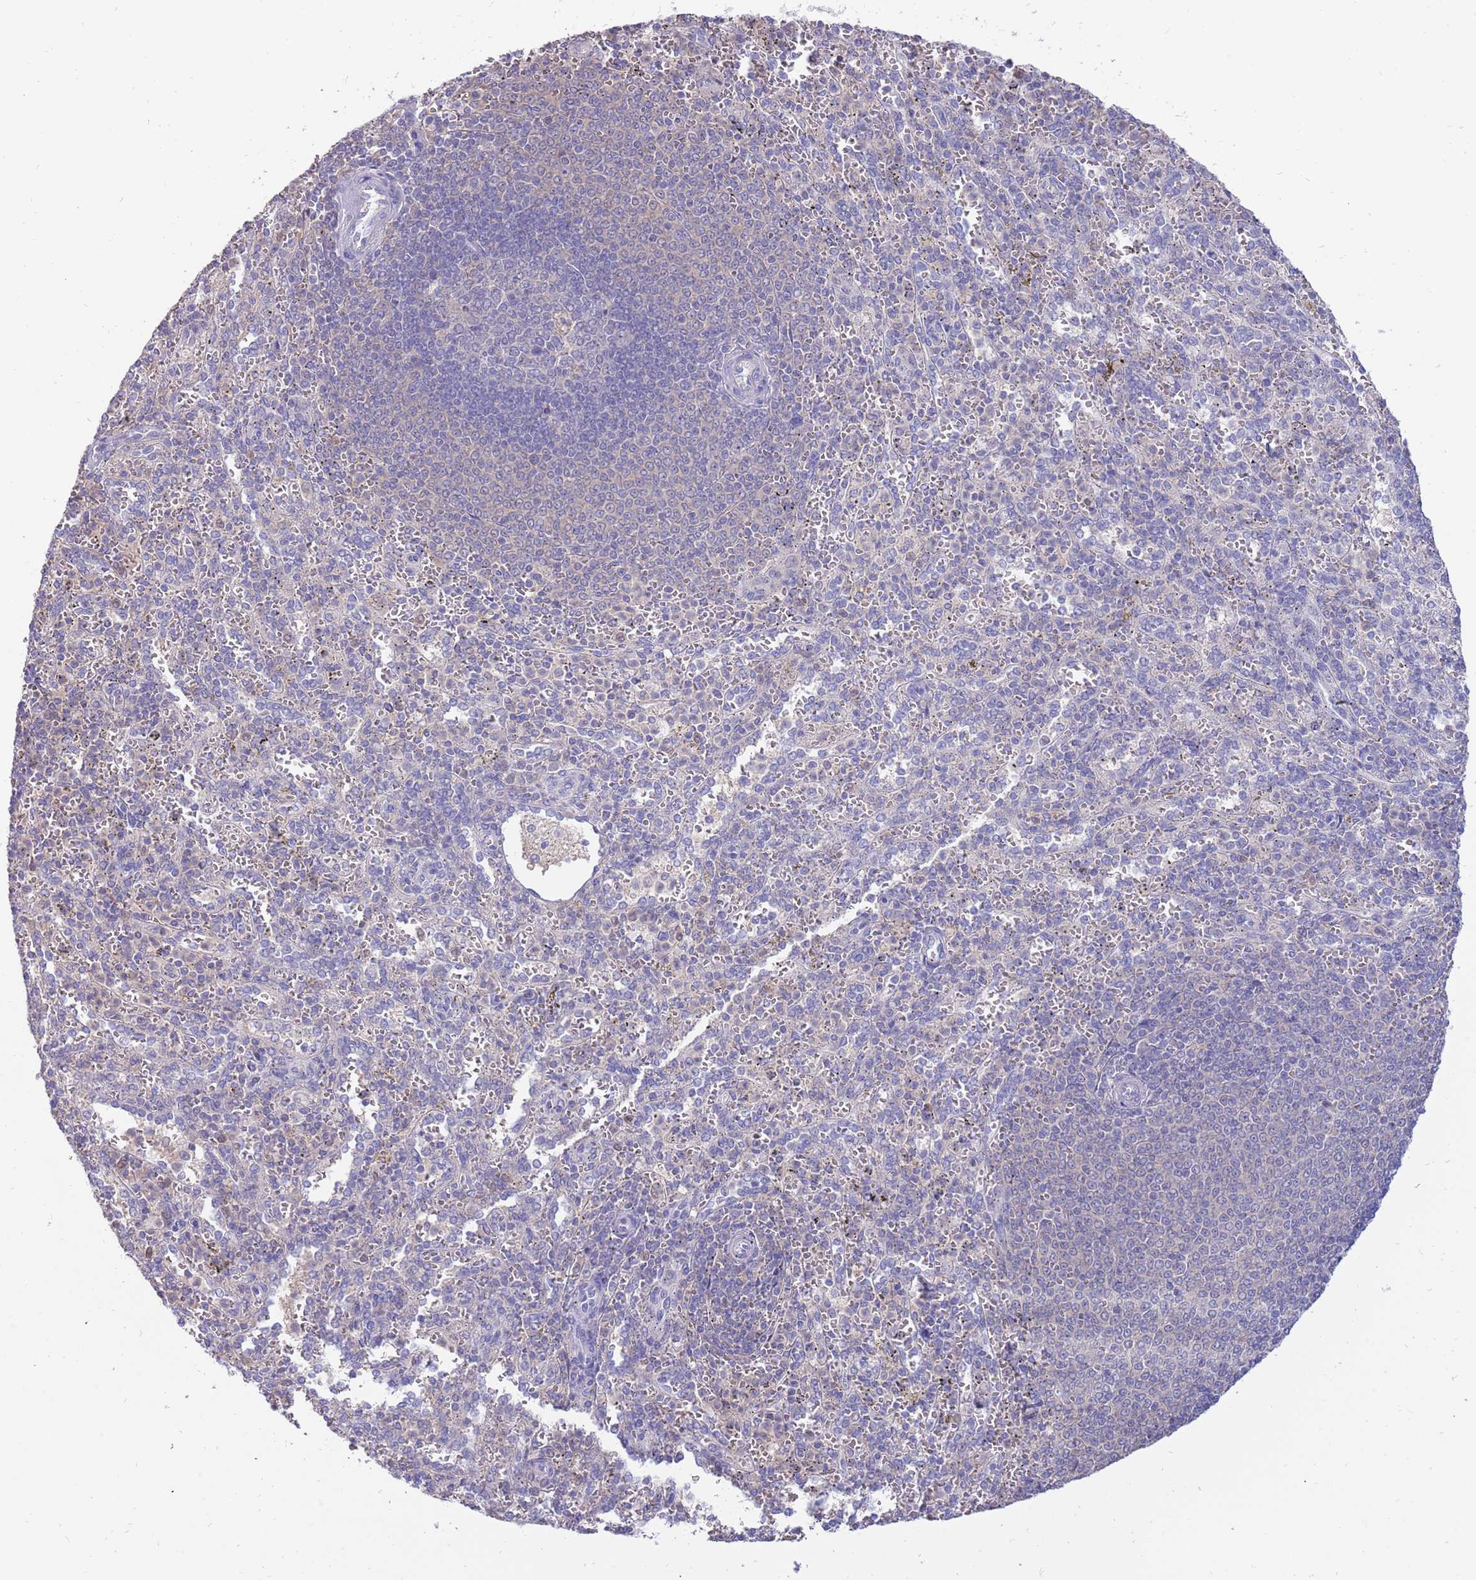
{"staining": {"intensity": "negative", "quantity": "none", "location": "none"}, "tissue": "spleen", "cell_type": "Cells in red pulp", "image_type": "normal", "snomed": [{"axis": "morphology", "description": "Normal tissue, NOS"}, {"axis": "topography", "description": "Spleen"}], "caption": "Immunohistochemical staining of normal human spleen reveals no significant staining in cells in red pulp. (DAB (3,3'-diaminobenzidine) immunohistochemistry, high magnification).", "gene": "AP5S1", "patient": {"sex": "female", "age": 21}}